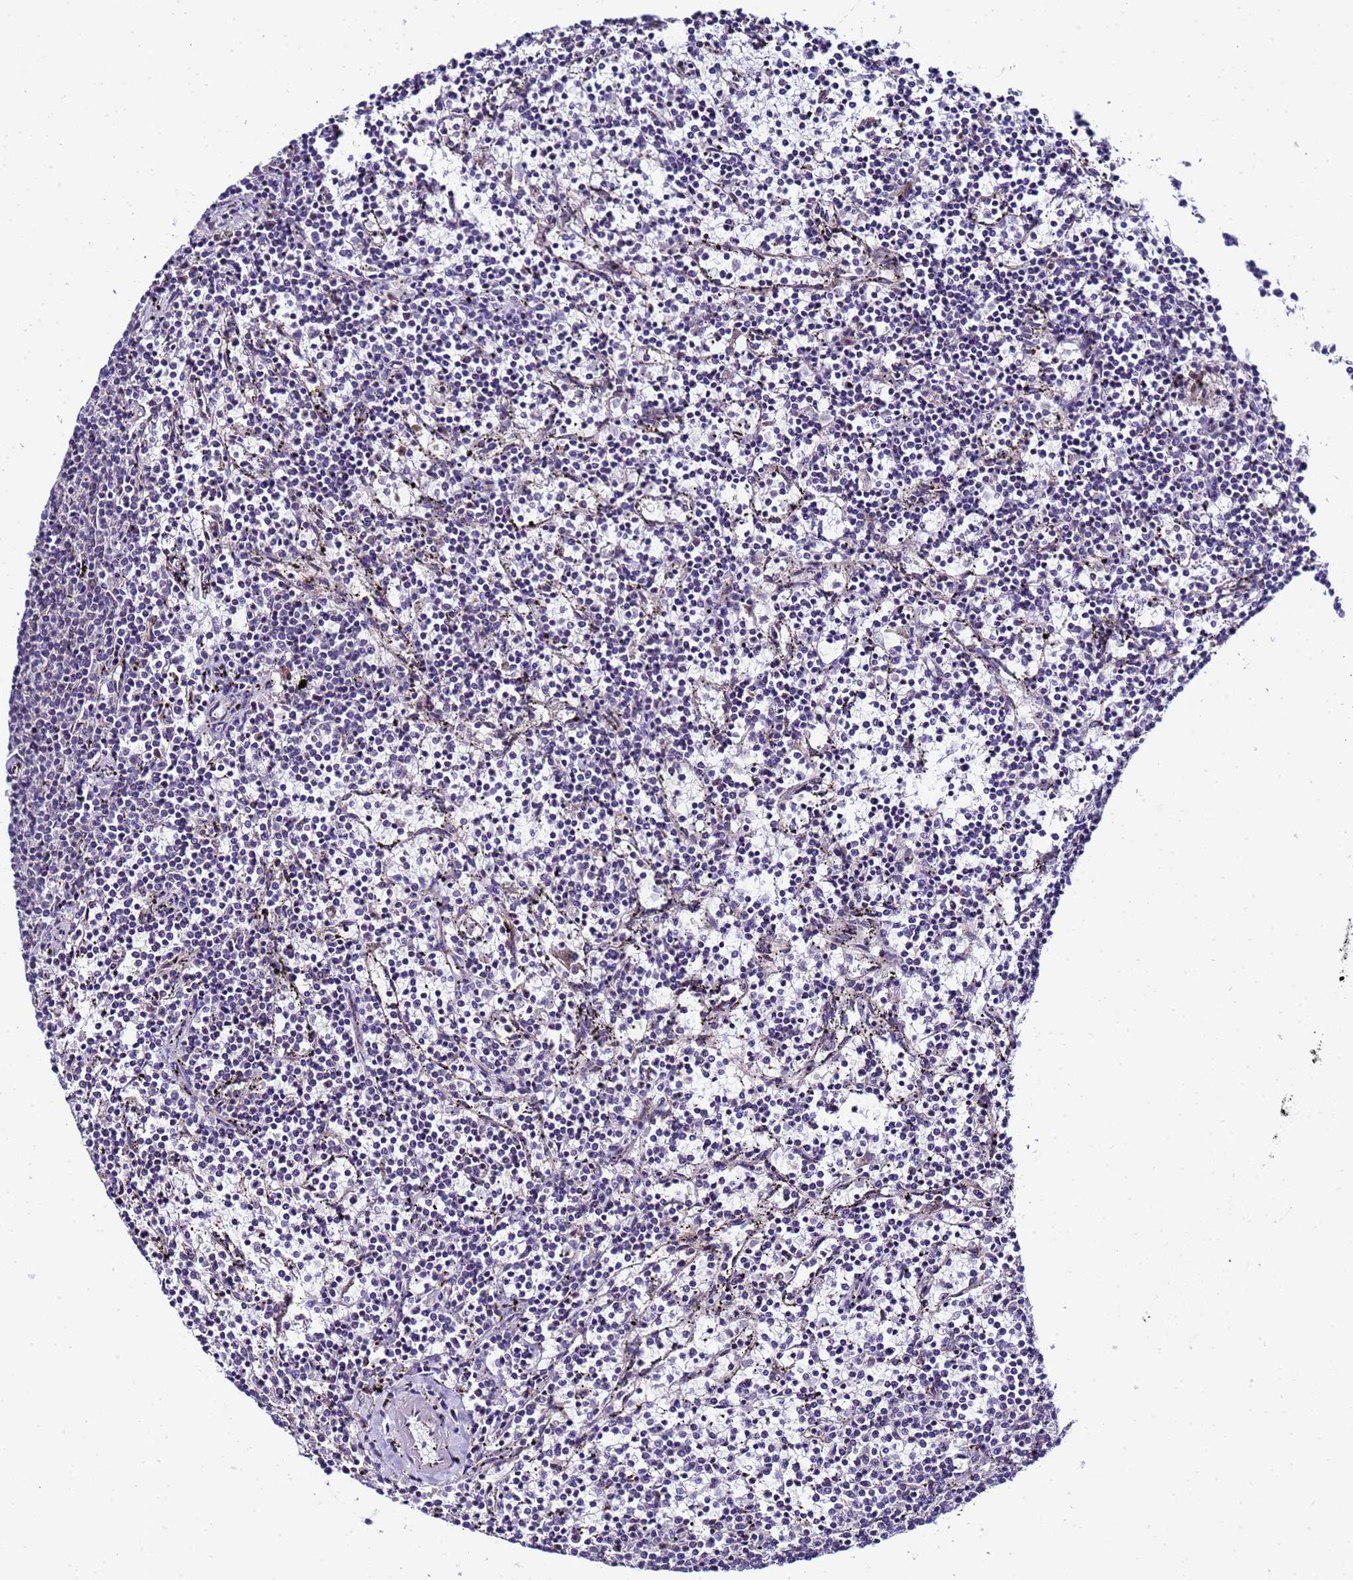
{"staining": {"intensity": "negative", "quantity": "none", "location": "none"}, "tissue": "lymphoma", "cell_type": "Tumor cells", "image_type": "cancer", "snomed": [{"axis": "morphology", "description": "Malignant lymphoma, non-Hodgkin's type, Low grade"}, {"axis": "topography", "description": "Spleen"}], "caption": "Protein analysis of low-grade malignant lymphoma, non-Hodgkin's type displays no significant expression in tumor cells.", "gene": "C19orf47", "patient": {"sex": "female", "age": 50}}